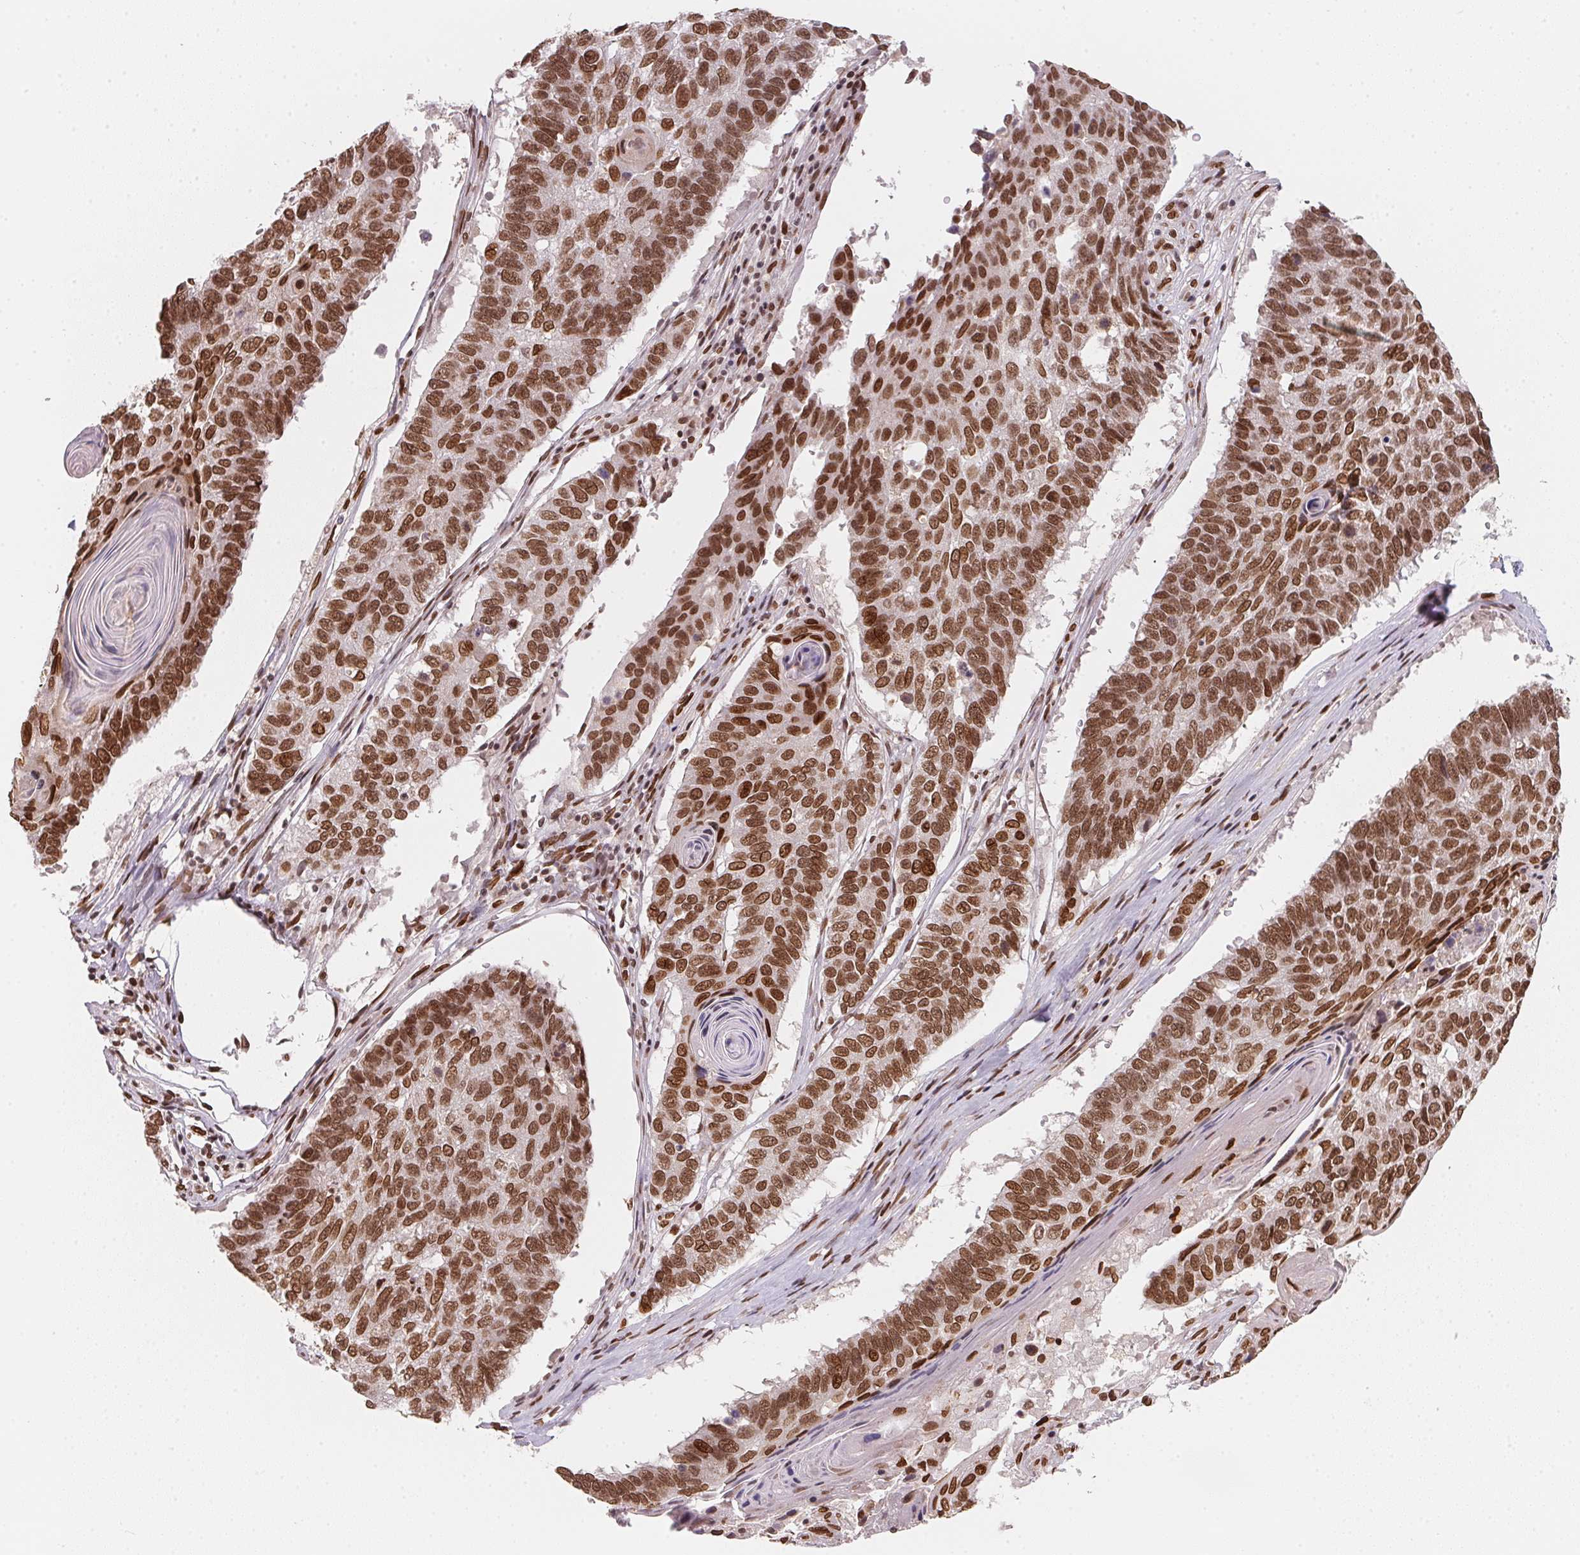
{"staining": {"intensity": "strong", "quantity": ">75%", "location": "cytoplasmic/membranous,nuclear"}, "tissue": "lung cancer", "cell_type": "Tumor cells", "image_type": "cancer", "snomed": [{"axis": "morphology", "description": "Squamous cell carcinoma, NOS"}, {"axis": "topography", "description": "Lung"}], "caption": "Squamous cell carcinoma (lung) tissue displays strong cytoplasmic/membranous and nuclear positivity in approximately >75% of tumor cells", "gene": "SAP30BP", "patient": {"sex": "male", "age": 73}}